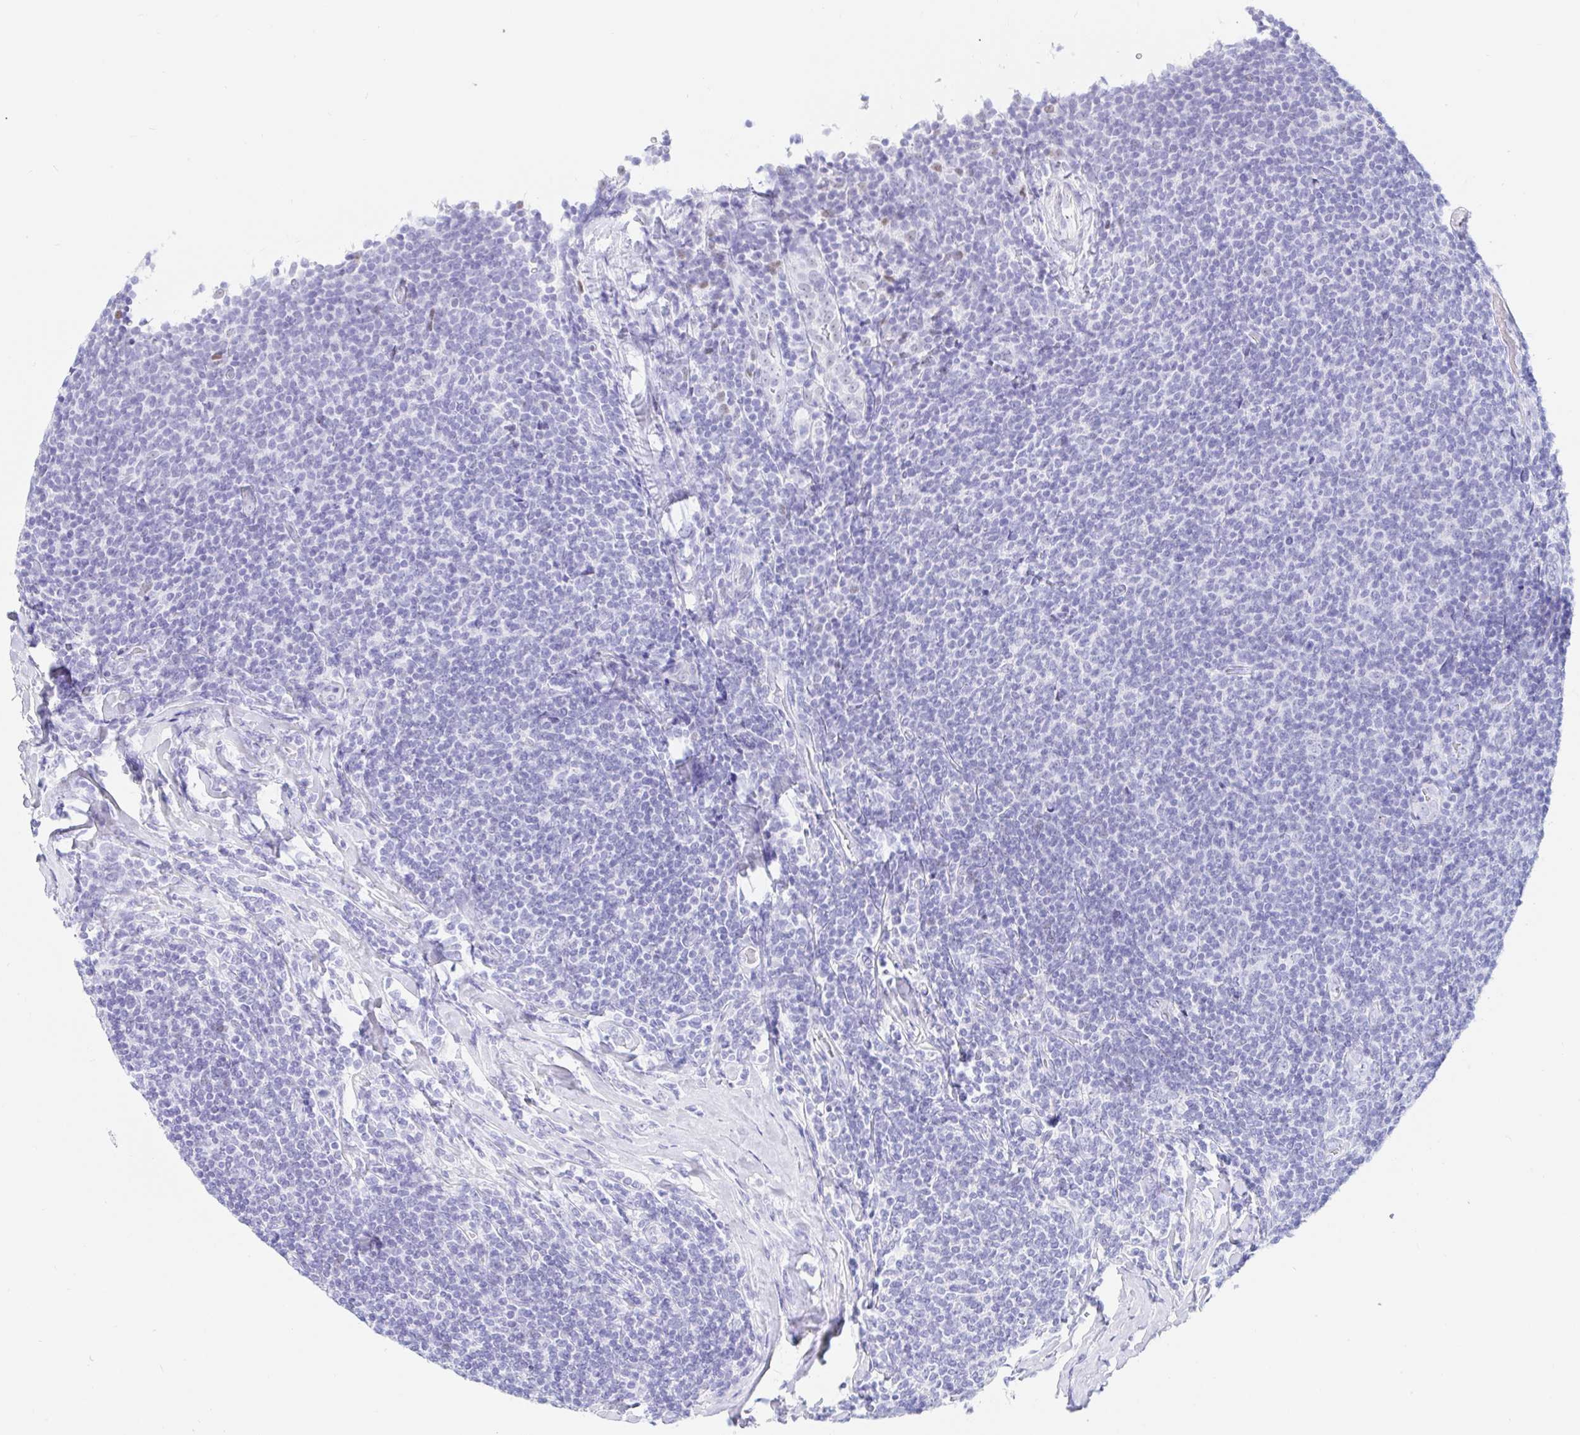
{"staining": {"intensity": "negative", "quantity": "none", "location": "none"}, "tissue": "lymphoma", "cell_type": "Tumor cells", "image_type": "cancer", "snomed": [{"axis": "morphology", "description": "Malignant lymphoma, non-Hodgkin's type, Low grade"}, {"axis": "topography", "description": "Lymph node"}], "caption": "Immunohistochemical staining of human low-grade malignant lymphoma, non-Hodgkin's type displays no significant expression in tumor cells.", "gene": "OR6T1", "patient": {"sex": "male", "age": 52}}